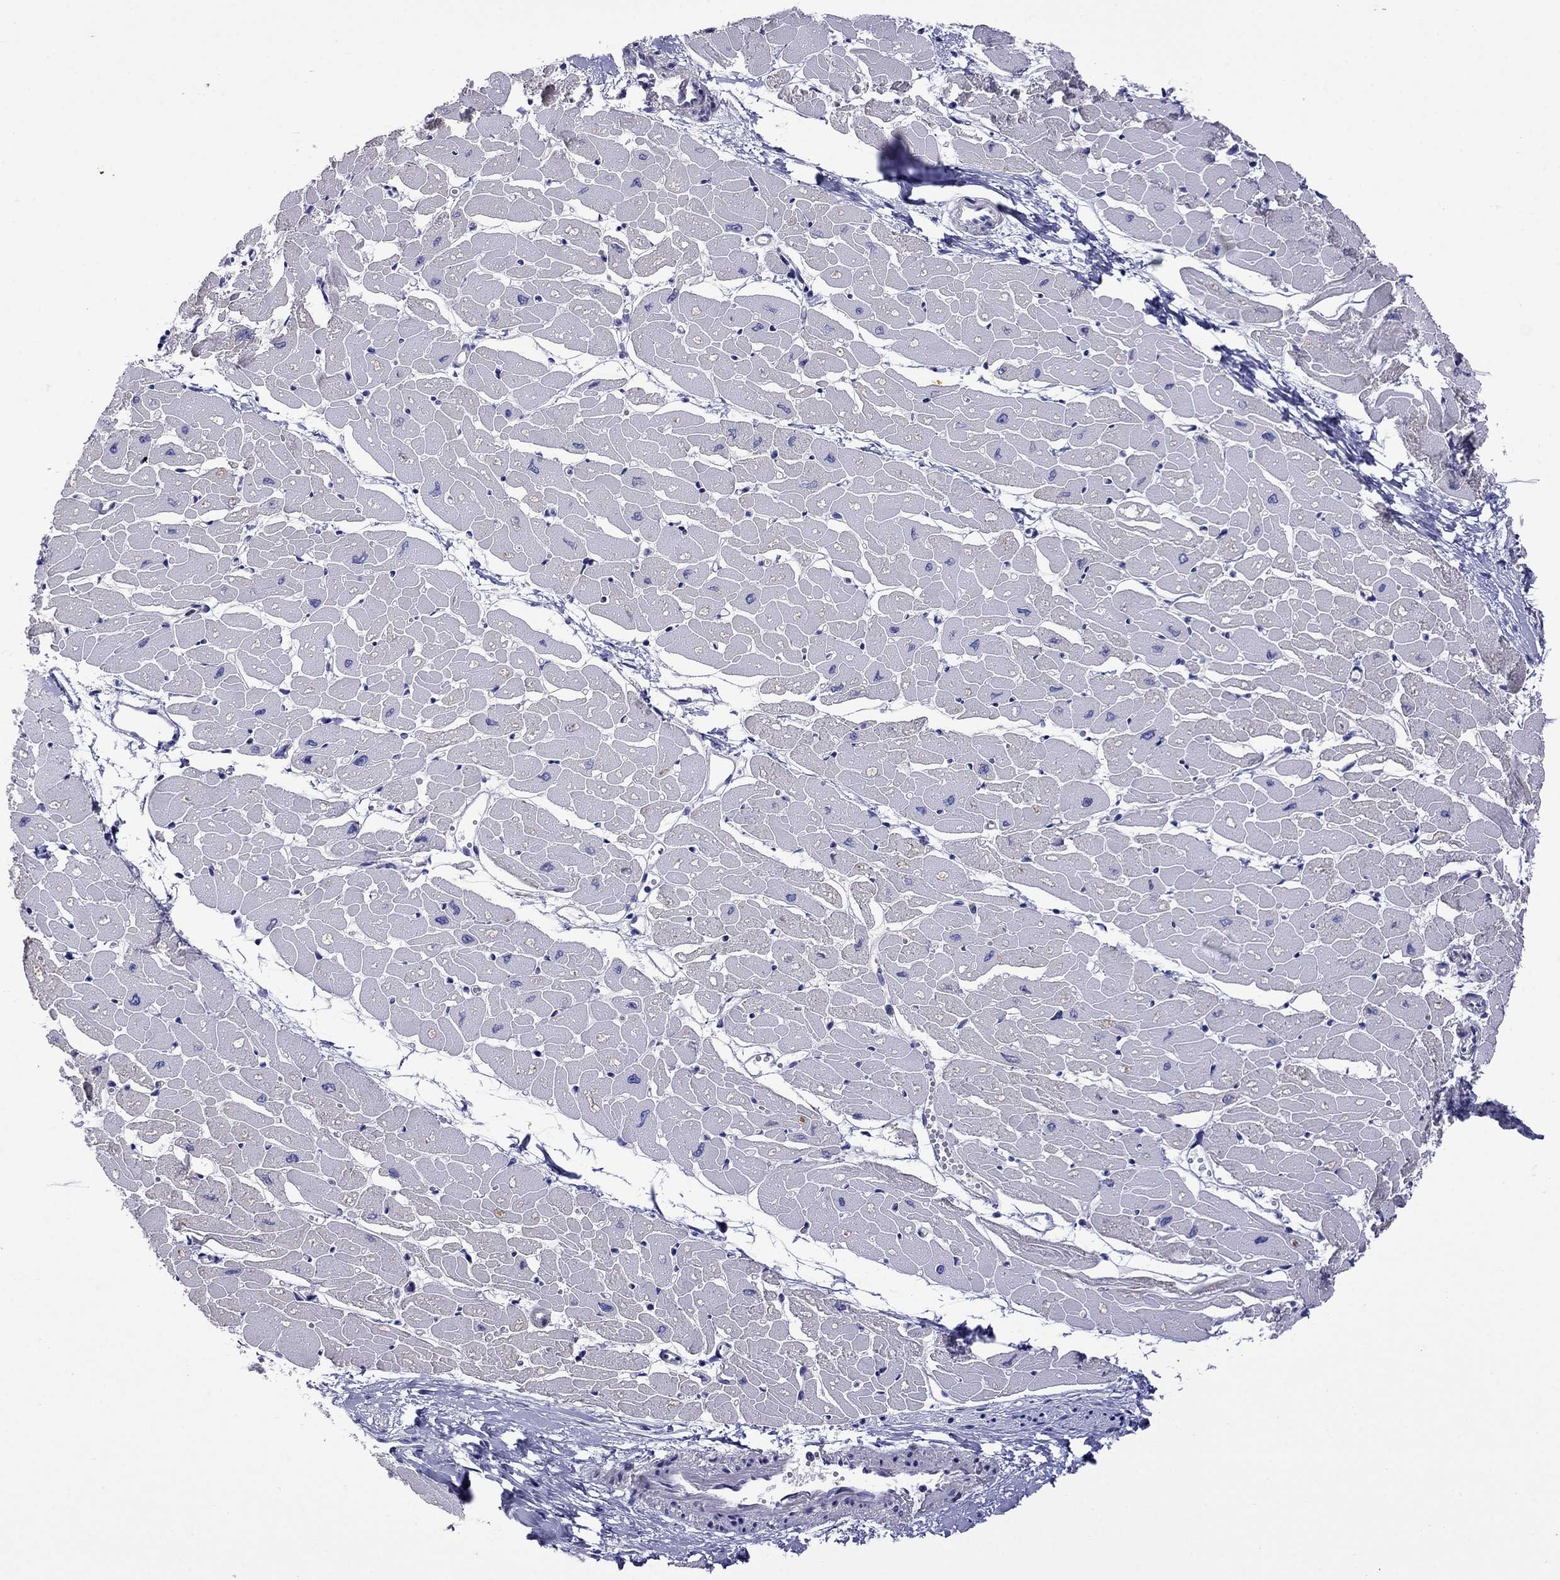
{"staining": {"intensity": "negative", "quantity": "none", "location": "none"}, "tissue": "heart muscle", "cell_type": "Cardiomyocytes", "image_type": "normal", "snomed": [{"axis": "morphology", "description": "Normal tissue, NOS"}, {"axis": "topography", "description": "Heart"}], "caption": "Cardiomyocytes are negative for brown protein staining in normal heart muscle. The staining is performed using DAB brown chromogen with nuclei counter-stained in using hematoxylin.", "gene": "STAR", "patient": {"sex": "male", "age": 57}}